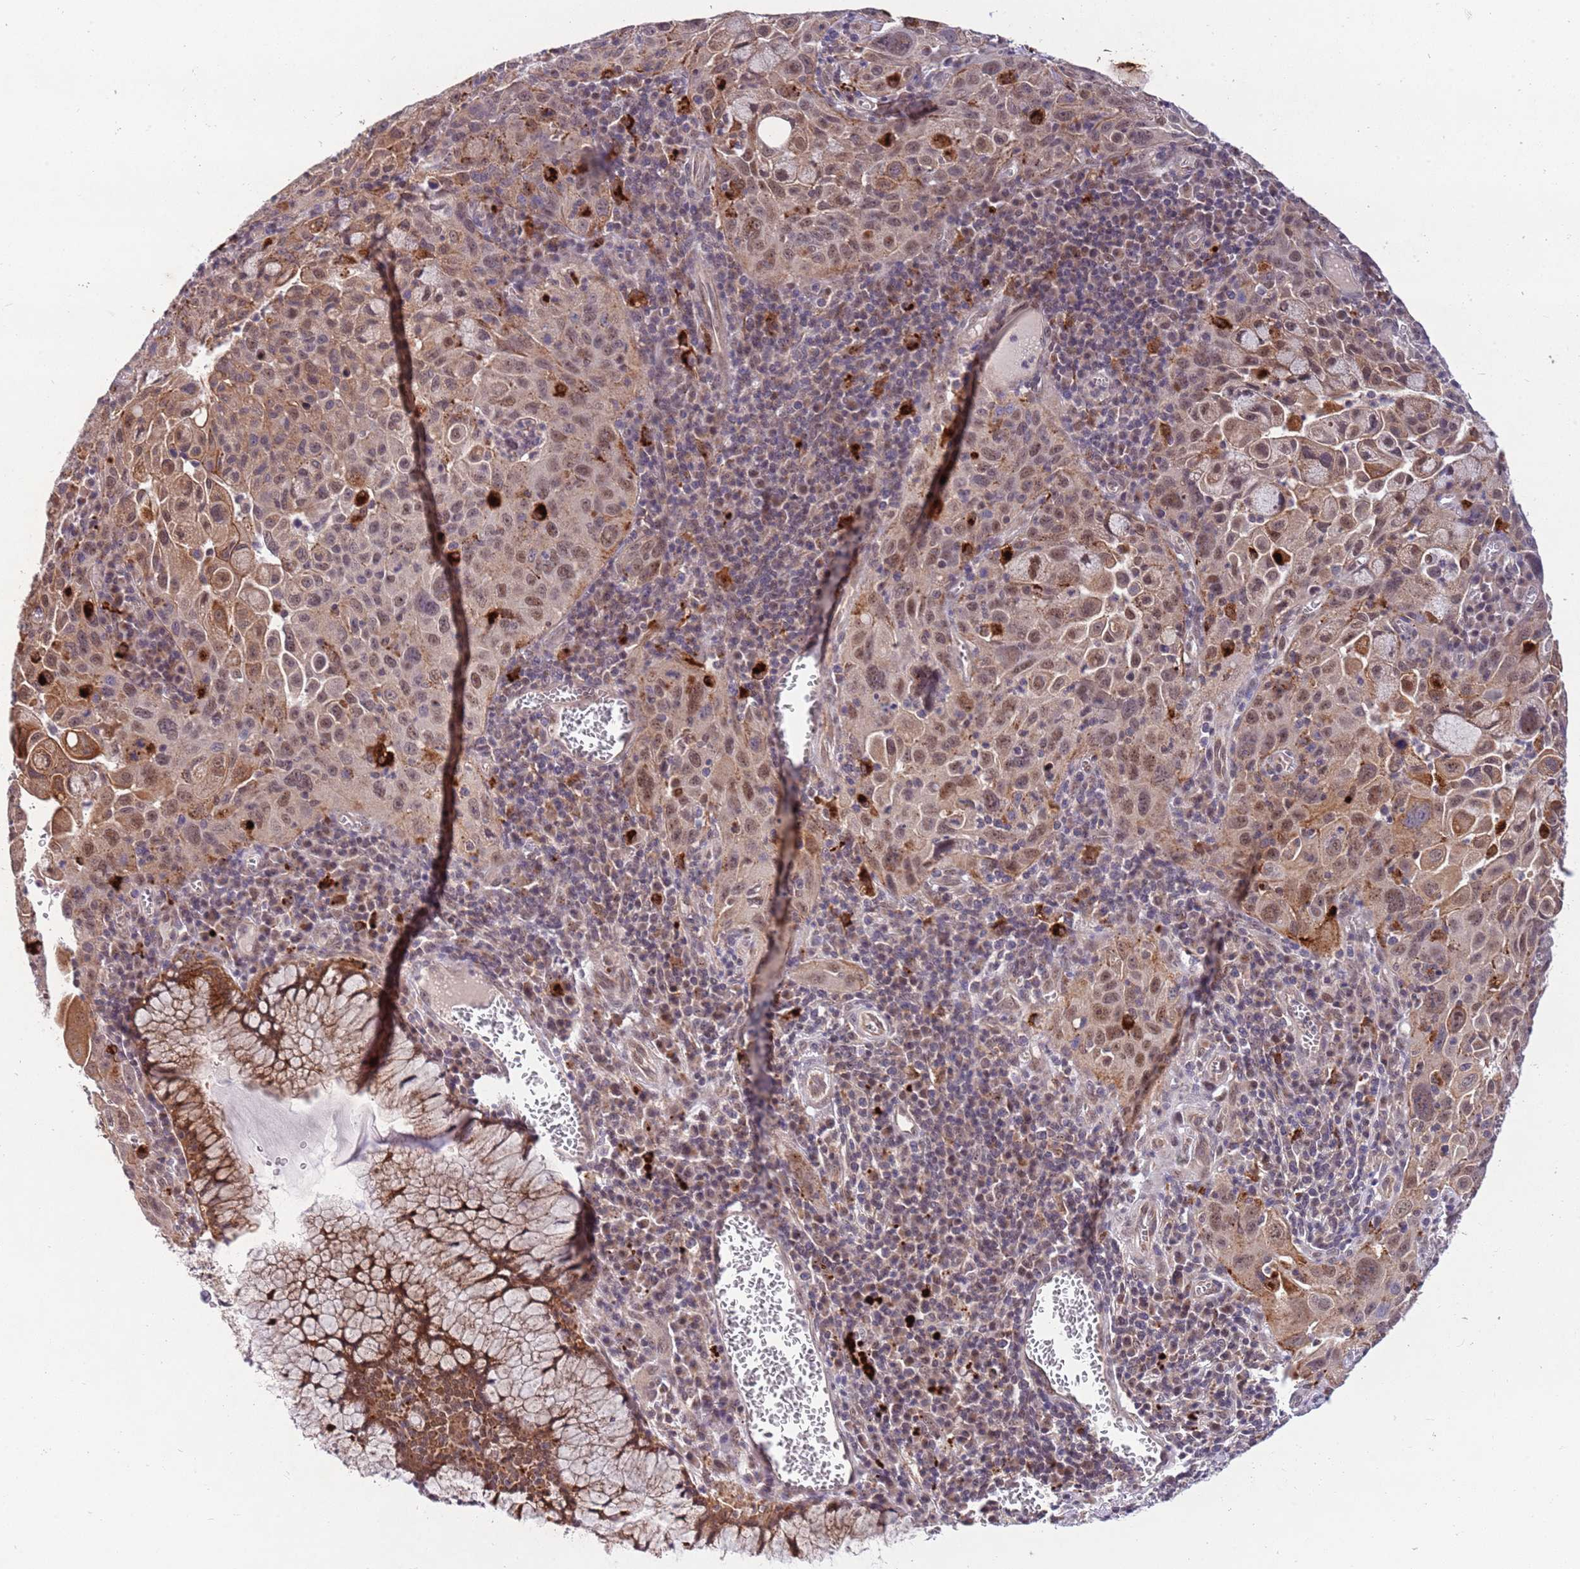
{"staining": {"intensity": "moderate", "quantity": "25%-75%", "location": "cytoplasmic/membranous,nuclear"}, "tissue": "cervical cancer", "cell_type": "Tumor cells", "image_type": "cancer", "snomed": [{"axis": "morphology", "description": "Squamous cell carcinoma, NOS"}, {"axis": "topography", "description": "Cervix"}], "caption": "This histopathology image exhibits immunohistochemistry (IHC) staining of human cervical cancer, with medium moderate cytoplasmic/membranous and nuclear expression in approximately 25%-75% of tumor cells.", "gene": "TRIM27", "patient": {"sex": "female", "age": 42}}